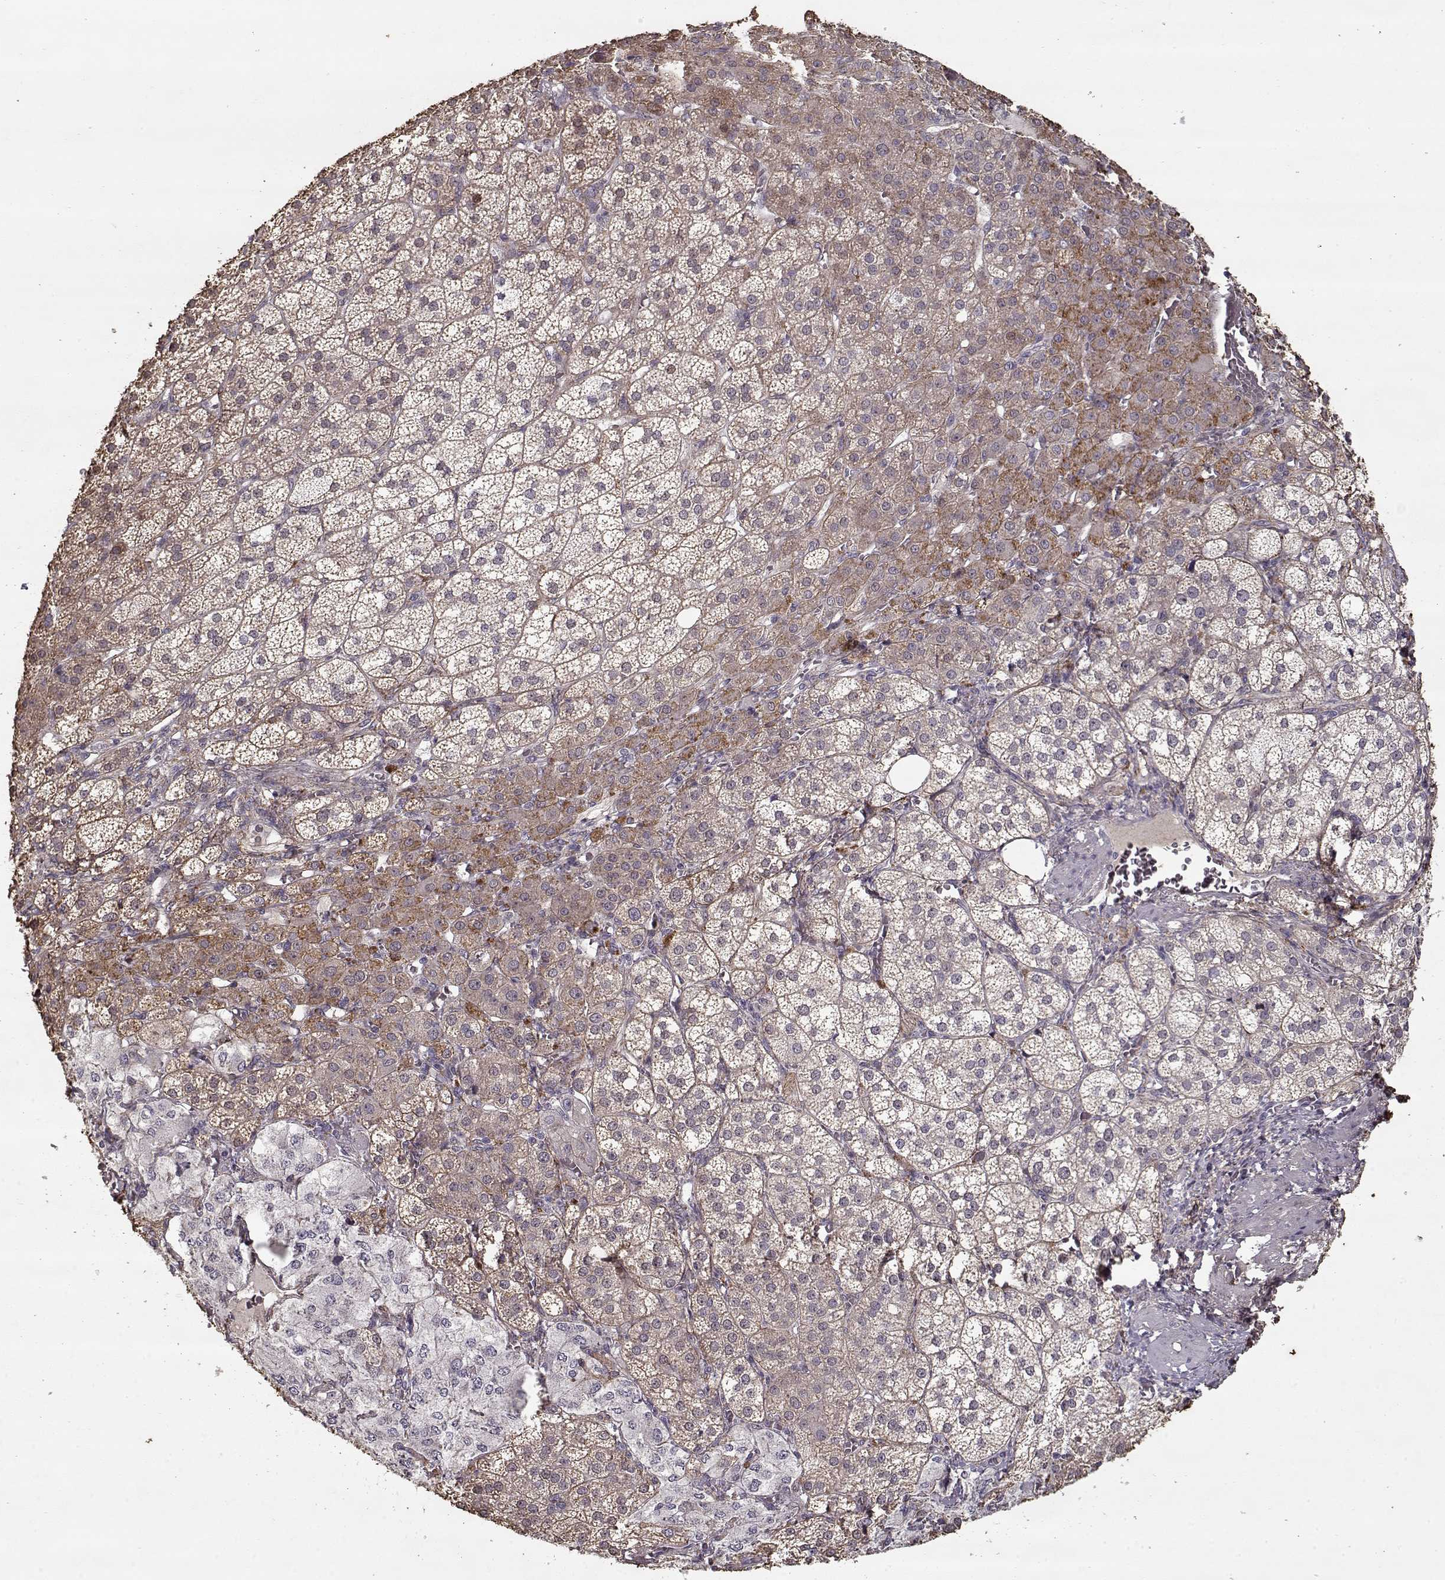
{"staining": {"intensity": "moderate", "quantity": ">75%", "location": "cytoplasmic/membranous"}, "tissue": "adrenal gland", "cell_type": "Glandular cells", "image_type": "normal", "snomed": [{"axis": "morphology", "description": "Normal tissue, NOS"}, {"axis": "topography", "description": "Adrenal gland"}], "caption": "Glandular cells exhibit moderate cytoplasmic/membranous expression in approximately >75% of cells in benign adrenal gland. The protein is shown in brown color, while the nuclei are stained blue.", "gene": "LAMA2", "patient": {"sex": "female", "age": 60}}